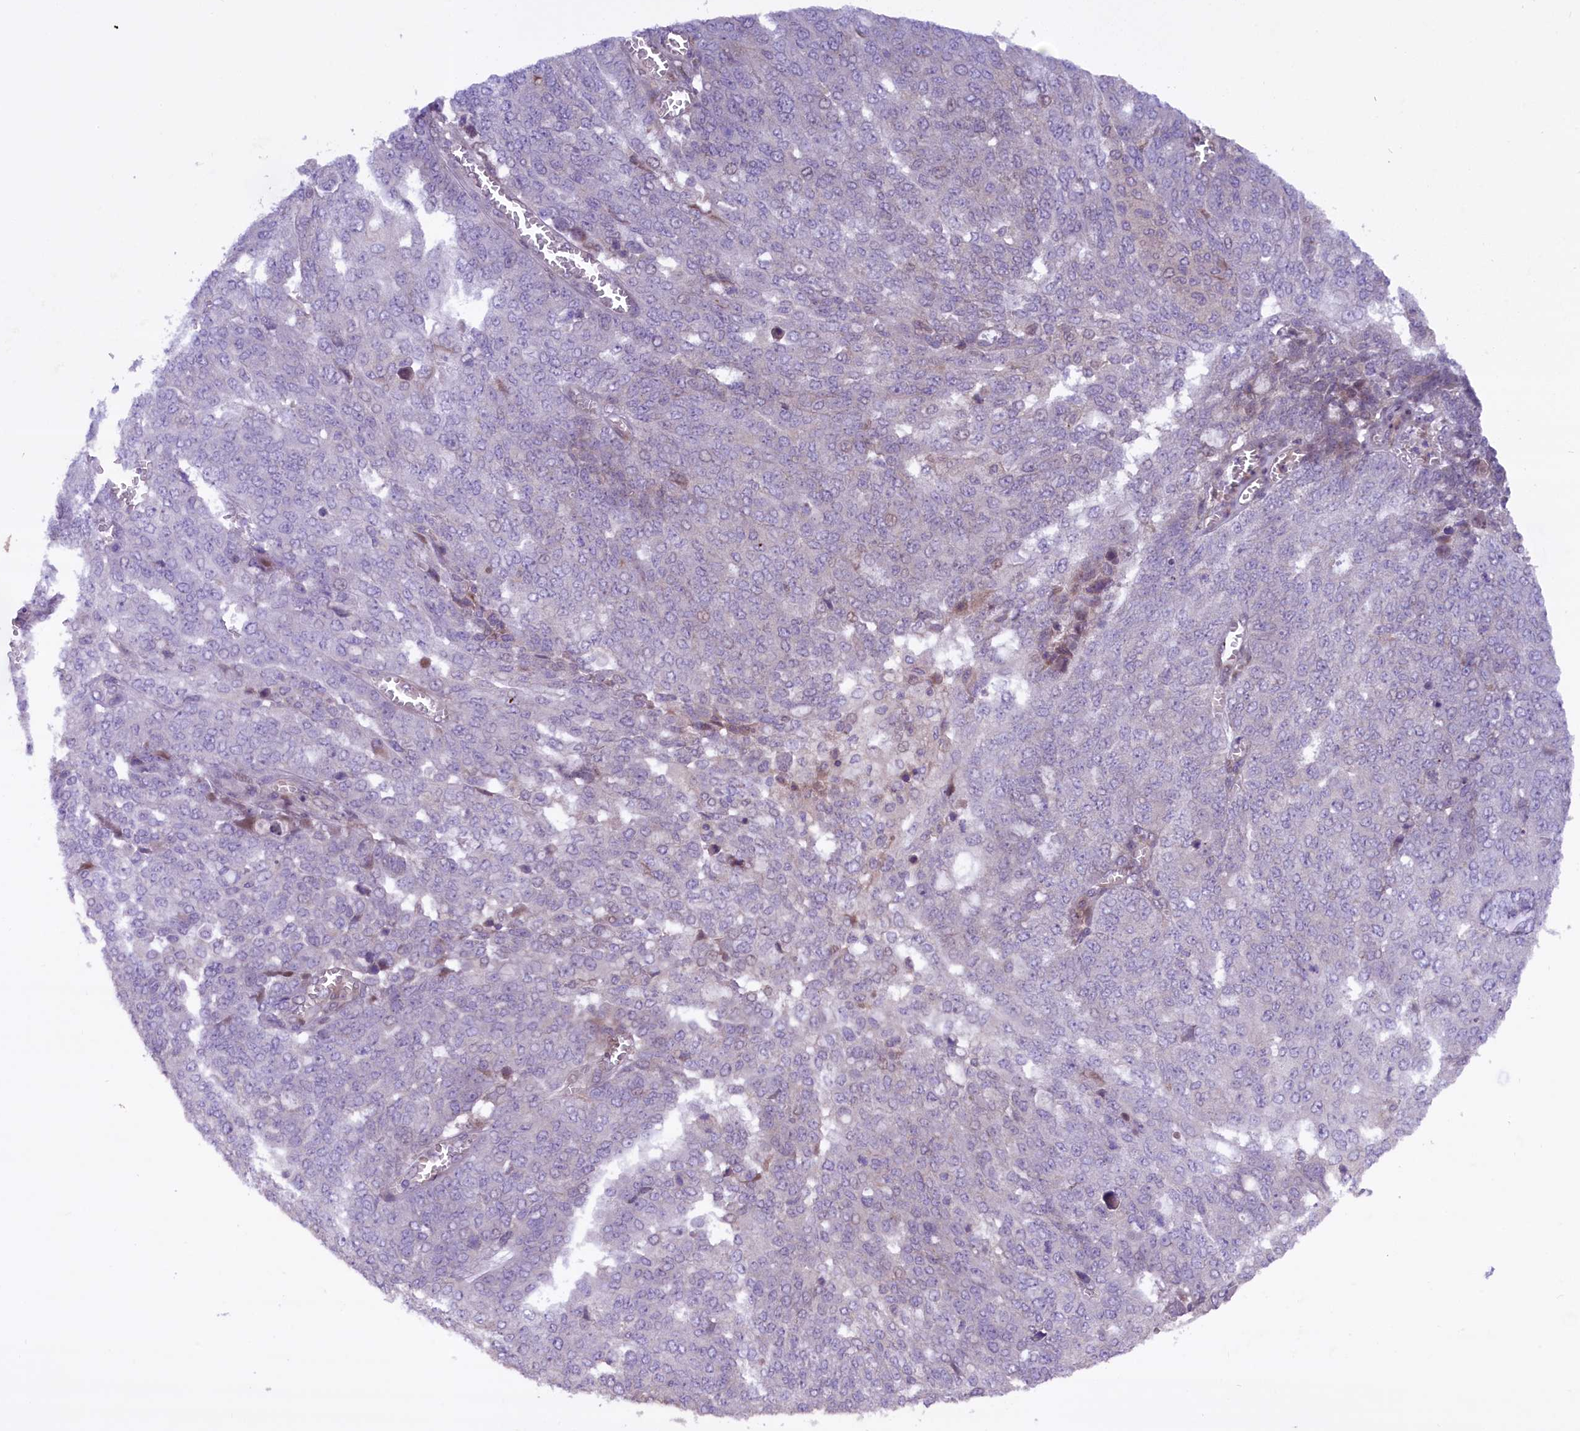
{"staining": {"intensity": "negative", "quantity": "none", "location": "none"}, "tissue": "ovarian cancer", "cell_type": "Tumor cells", "image_type": "cancer", "snomed": [{"axis": "morphology", "description": "Cystadenocarcinoma, serous, NOS"}, {"axis": "topography", "description": "Soft tissue"}, {"axis": "topography", "description": "Ovary"}], "caption": "Micrograph shows no significant protein staining in tumor cells of ovarian serous cystadenocarcinoma.", "gene": "HDAC5", "patient": {"sex": "female", "age": 57}}